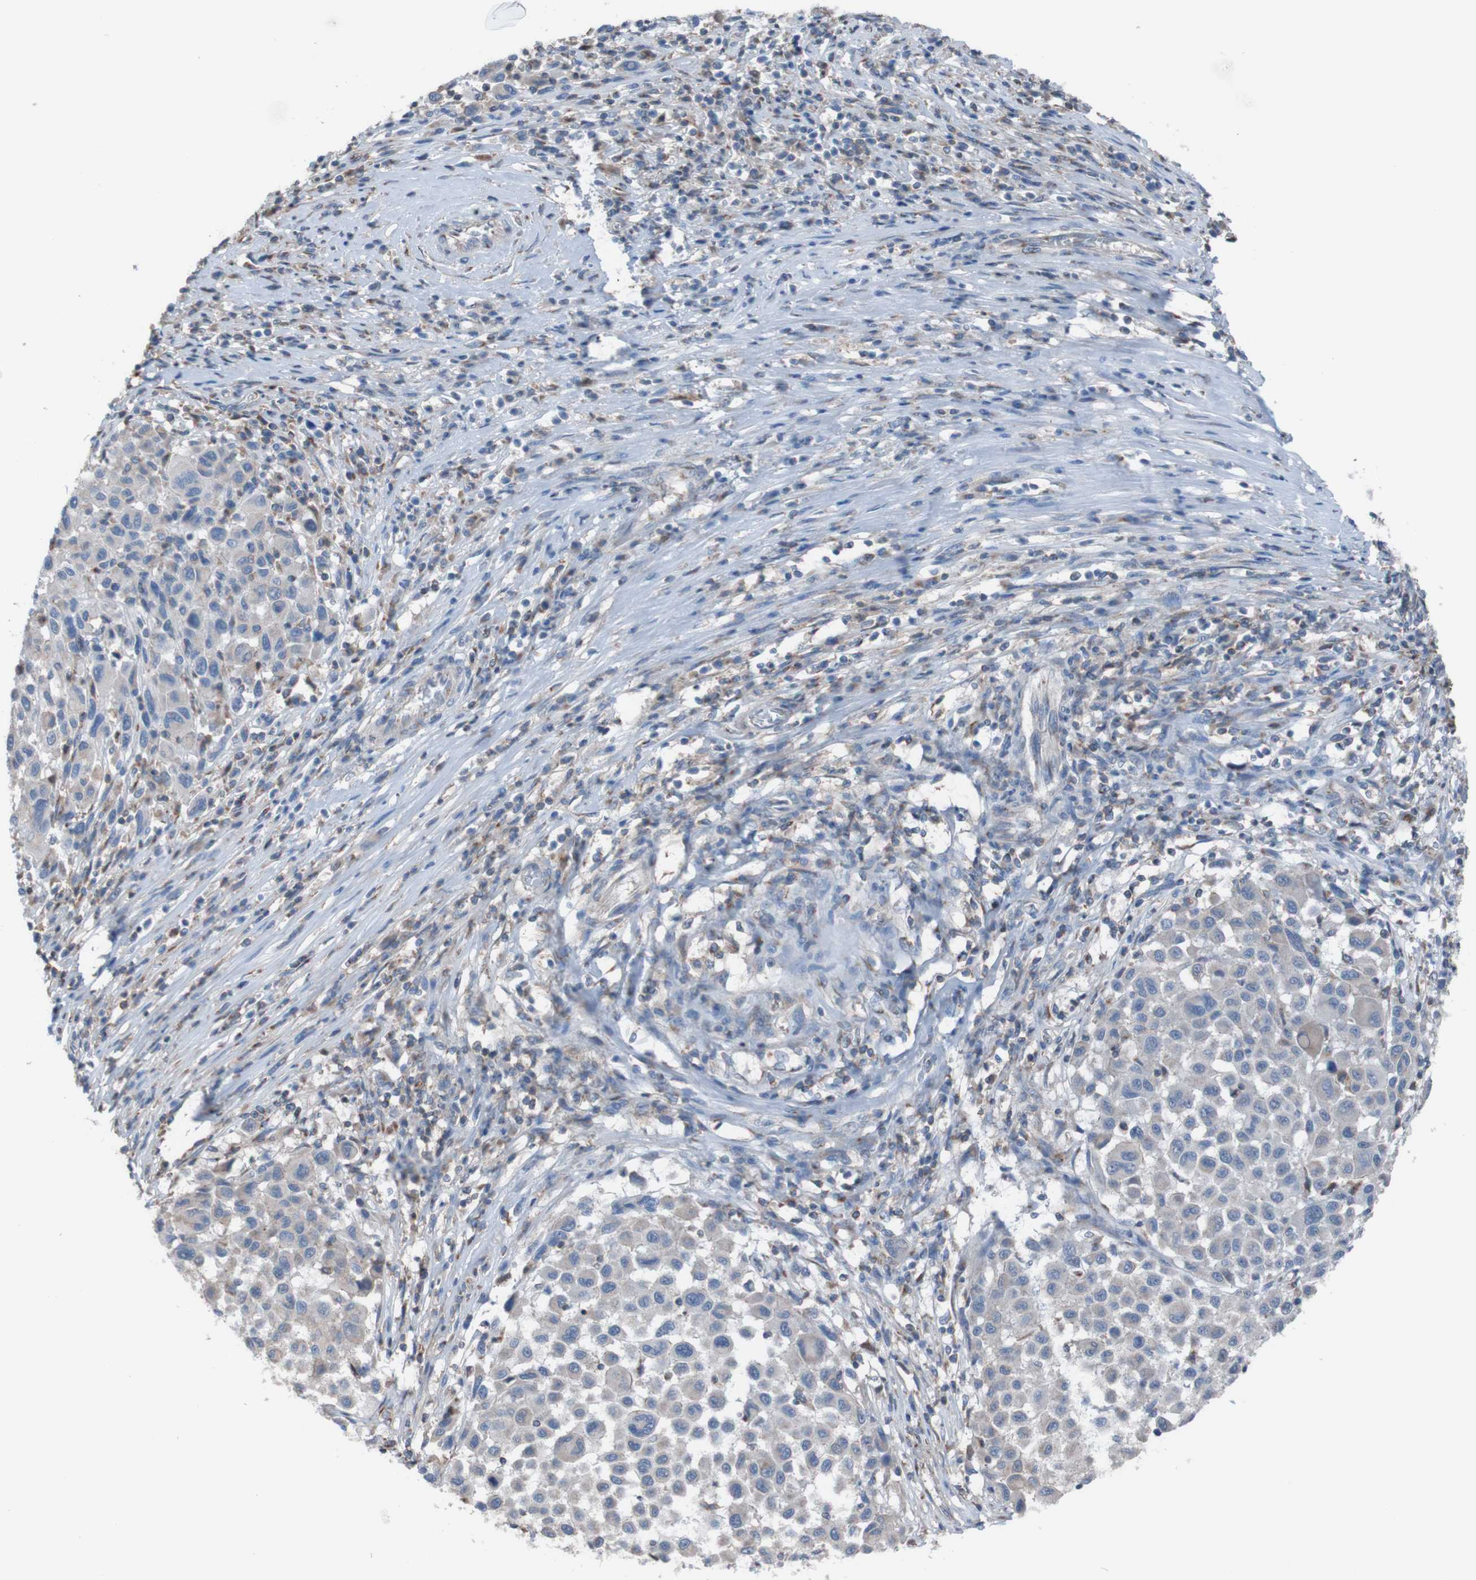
{"staining": {"intensity": "negative", "quantity": "none", "location": "none"}, "tissue": "melanoma", "cell_type": "Tumor cells", "image_type": "cancer", "snomed": [{"axis": "morphology", "description": "Malignant melanoma, Metastatic site"}, {"axis": "topography", "description": "Lymph node"}], "caption": "Tumor cells show no significant protein positivity in melanoma.", "gene": "MINAR1", "patient": {"sex": "male", "age": 61}}